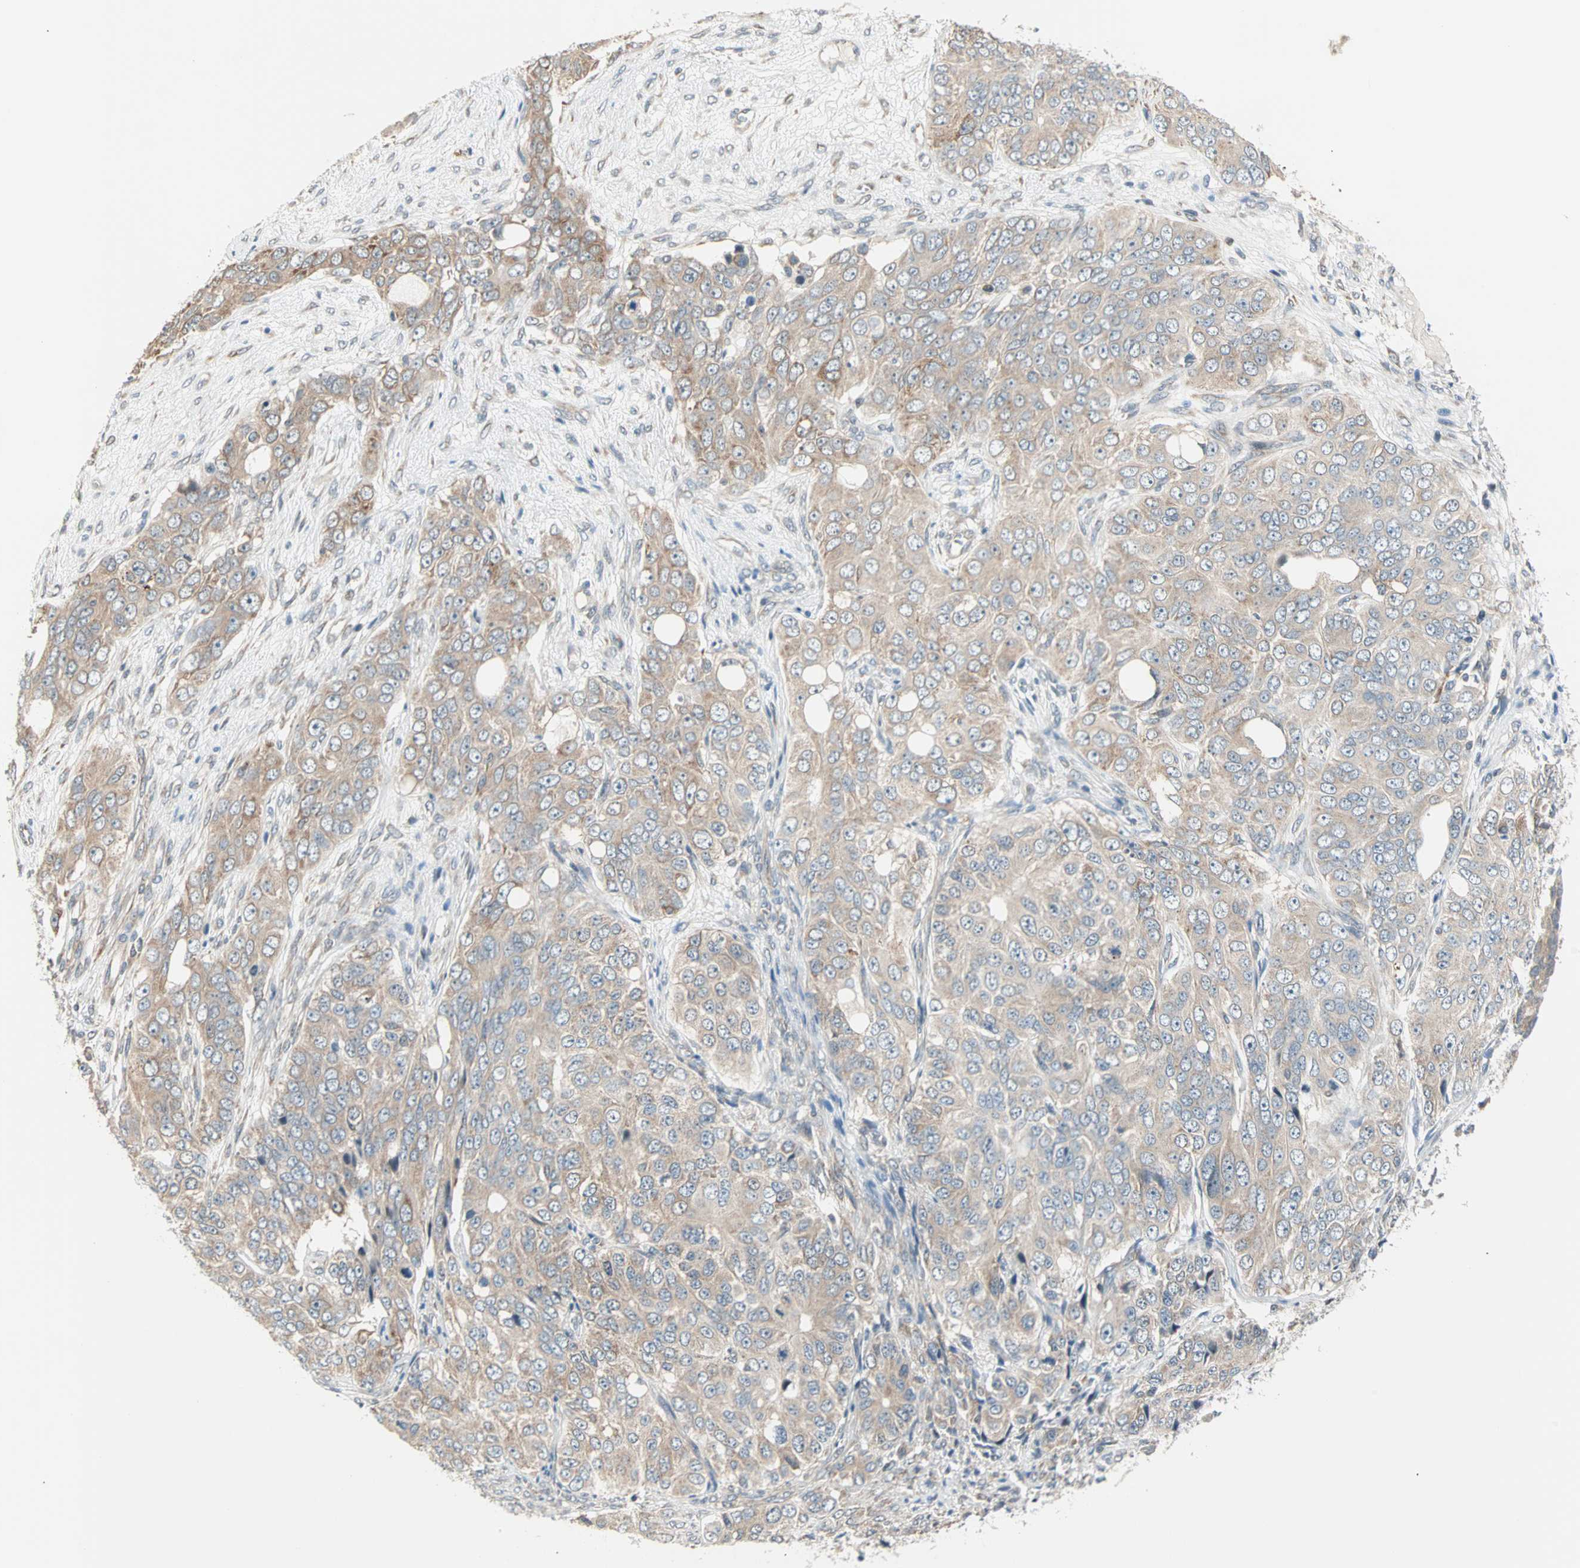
{"staining": {"intensity": "weak", "quantity": ">75%", "location": "cytoplasmic/membranous"}, "tissue": "ovarian cancer", "cell_type": "Tumor cells", "image_type": "cancer", "snomed": [{"axis": "morphology", "description": "Carcinoma, endometroid"}, {"axis": "topography", "description": "Ovary"}], "caption": "This photomicrograph reveals ovarian endometroid carcinoma stained with immunohistochemistry (IHC) to label a protein in brown. The cytoplasmic/membranous of tumor cells show weak positivity for the protein. Nuclei are counter-stained blue.", "gene": "SAR1A", "patient": {"sex": "female", "age": 51}}